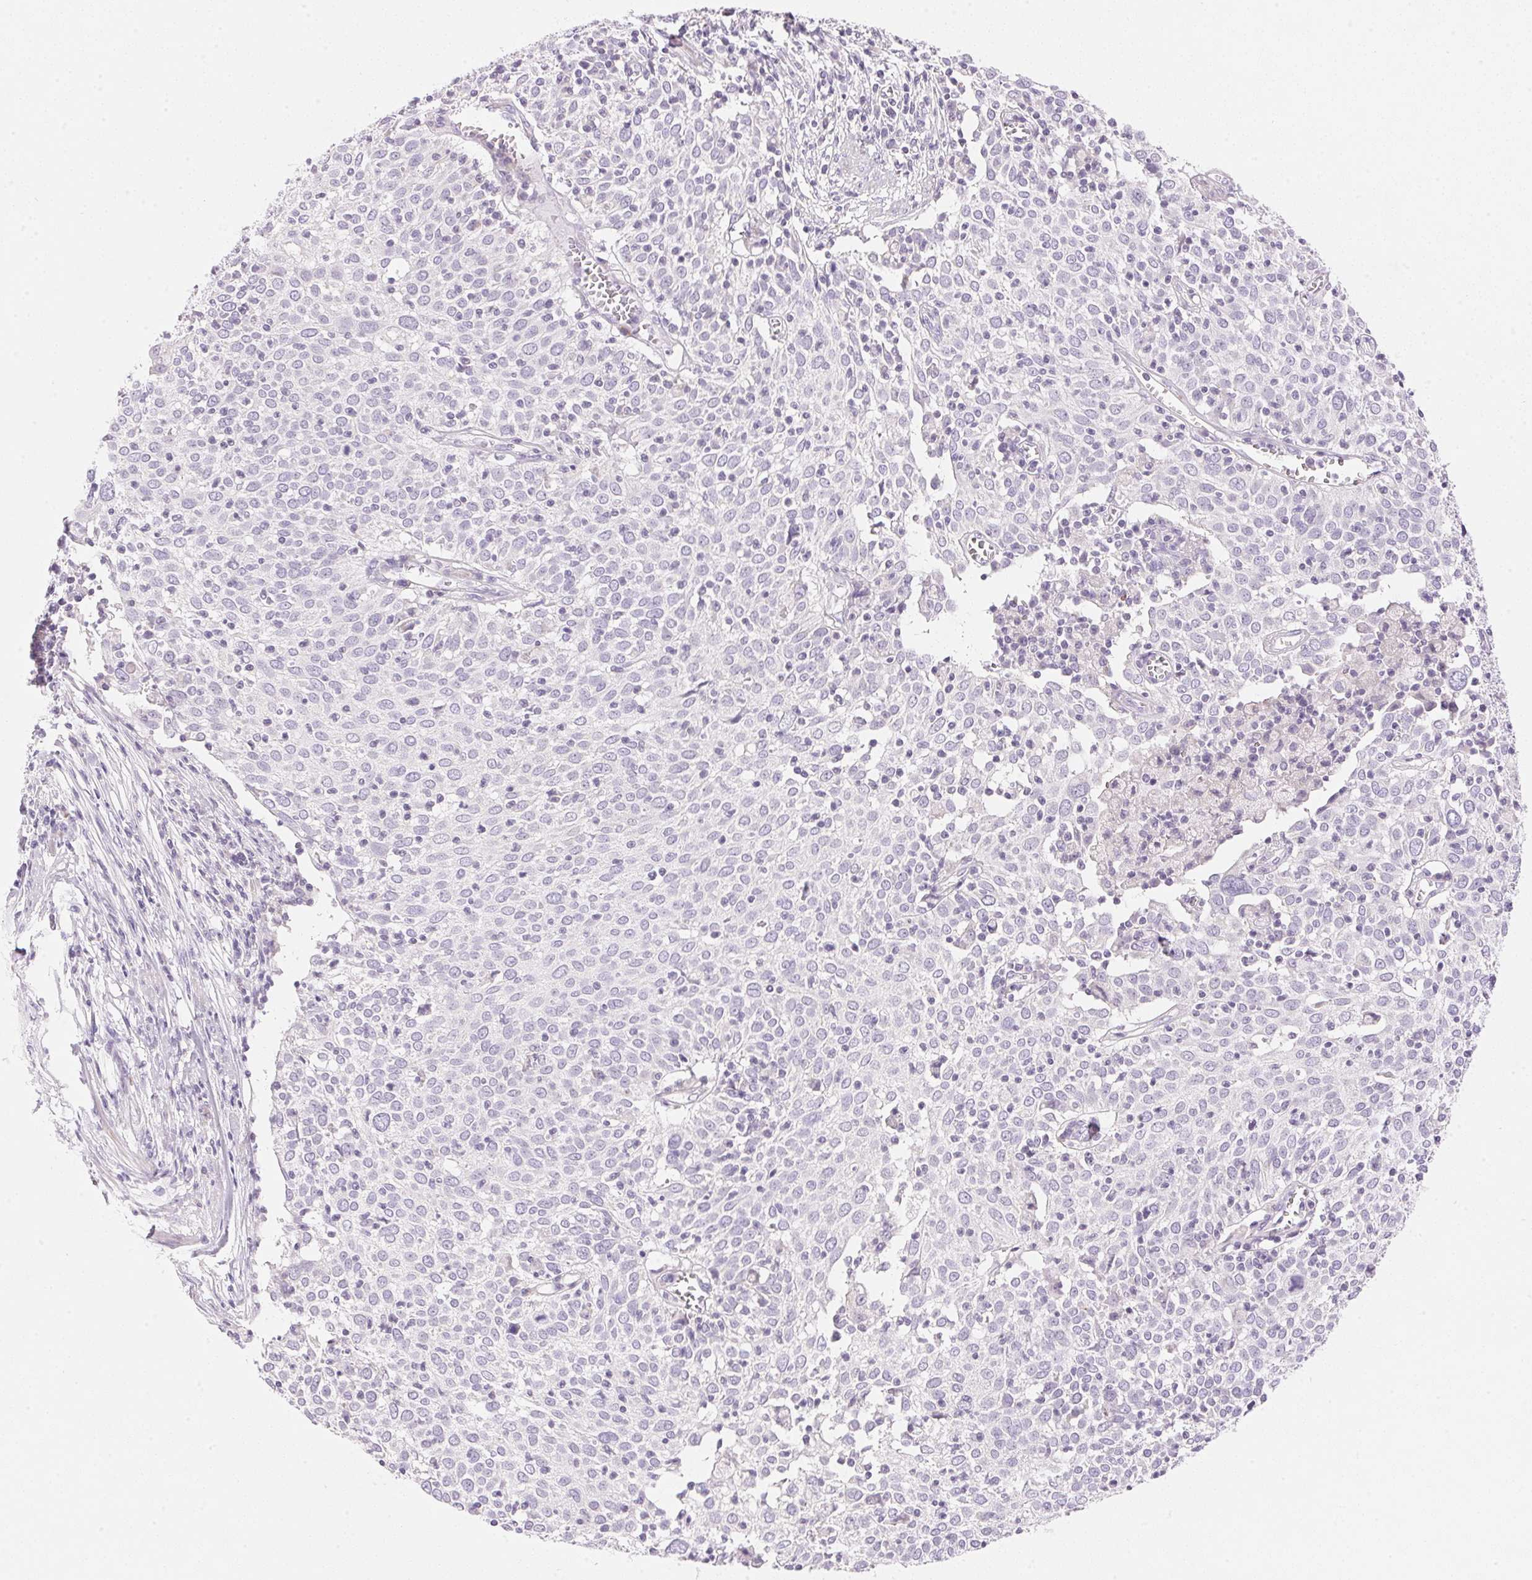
{"staining": {"intensity": "negative", "quantity": "none", "location": "none"}, "tissue": "cervical cancer", "cell_type": "Tumor cells", "image_type": "cancer", "snomed": [{"axis": "morphology", "description": "Squamous cell carcinoma, NOS"}, {"axis": "topography", "description": "Cervix"}], "caption": "Human cervical cancer (squamous cell carcinoma) stained for a protein using IHC reveals no positivity in tumor cells.", "gene": "CYP11B1", "patient": {"sex": "female", "age": 39}}